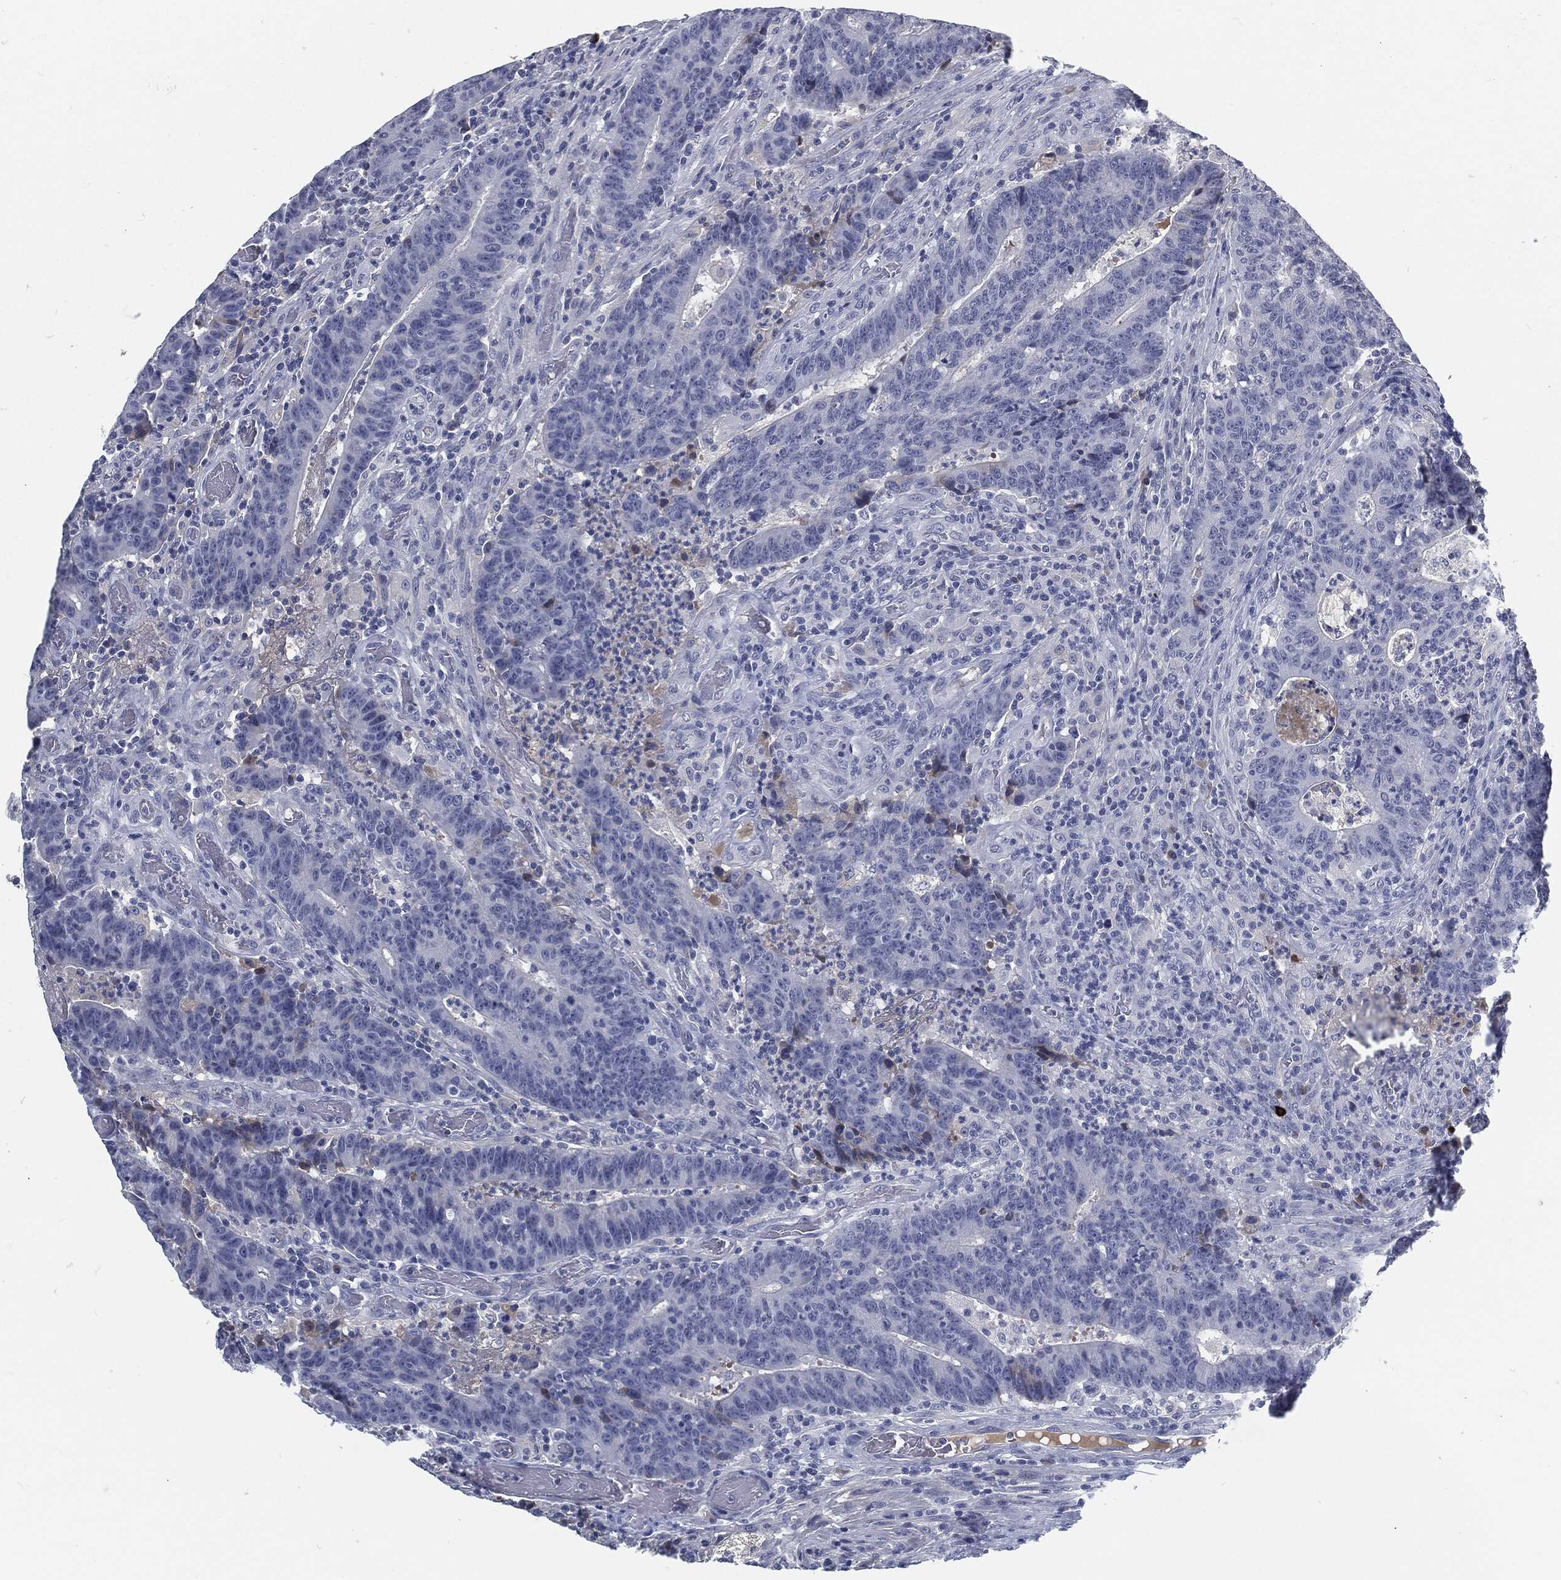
{"staining": {"intensity": "negative", "quantity": "none", "location": "none"}, "tissue": "colorectal cancer", "cell_type": "Tumor cells", "image_type": "cancer", "snomed": [{"axis": "morphology", "description": "Adenocarcinoma, NOS"}, {"axis": "topography", "description": "Colon"}], "caption": "Immunohistochemical staining of human colorectal cancer (adenocarcinoma) demonstrates no significant expression in tumor cells. Brightfield microscopy of immunohistochemistry (IHC) stained with DAB (3,3'-diaminobenzidine) (brown) and hematoxylin (blue), captured at high magnification.", "gene": "MST1", "patient": {"sex": "female", "age": 75}}